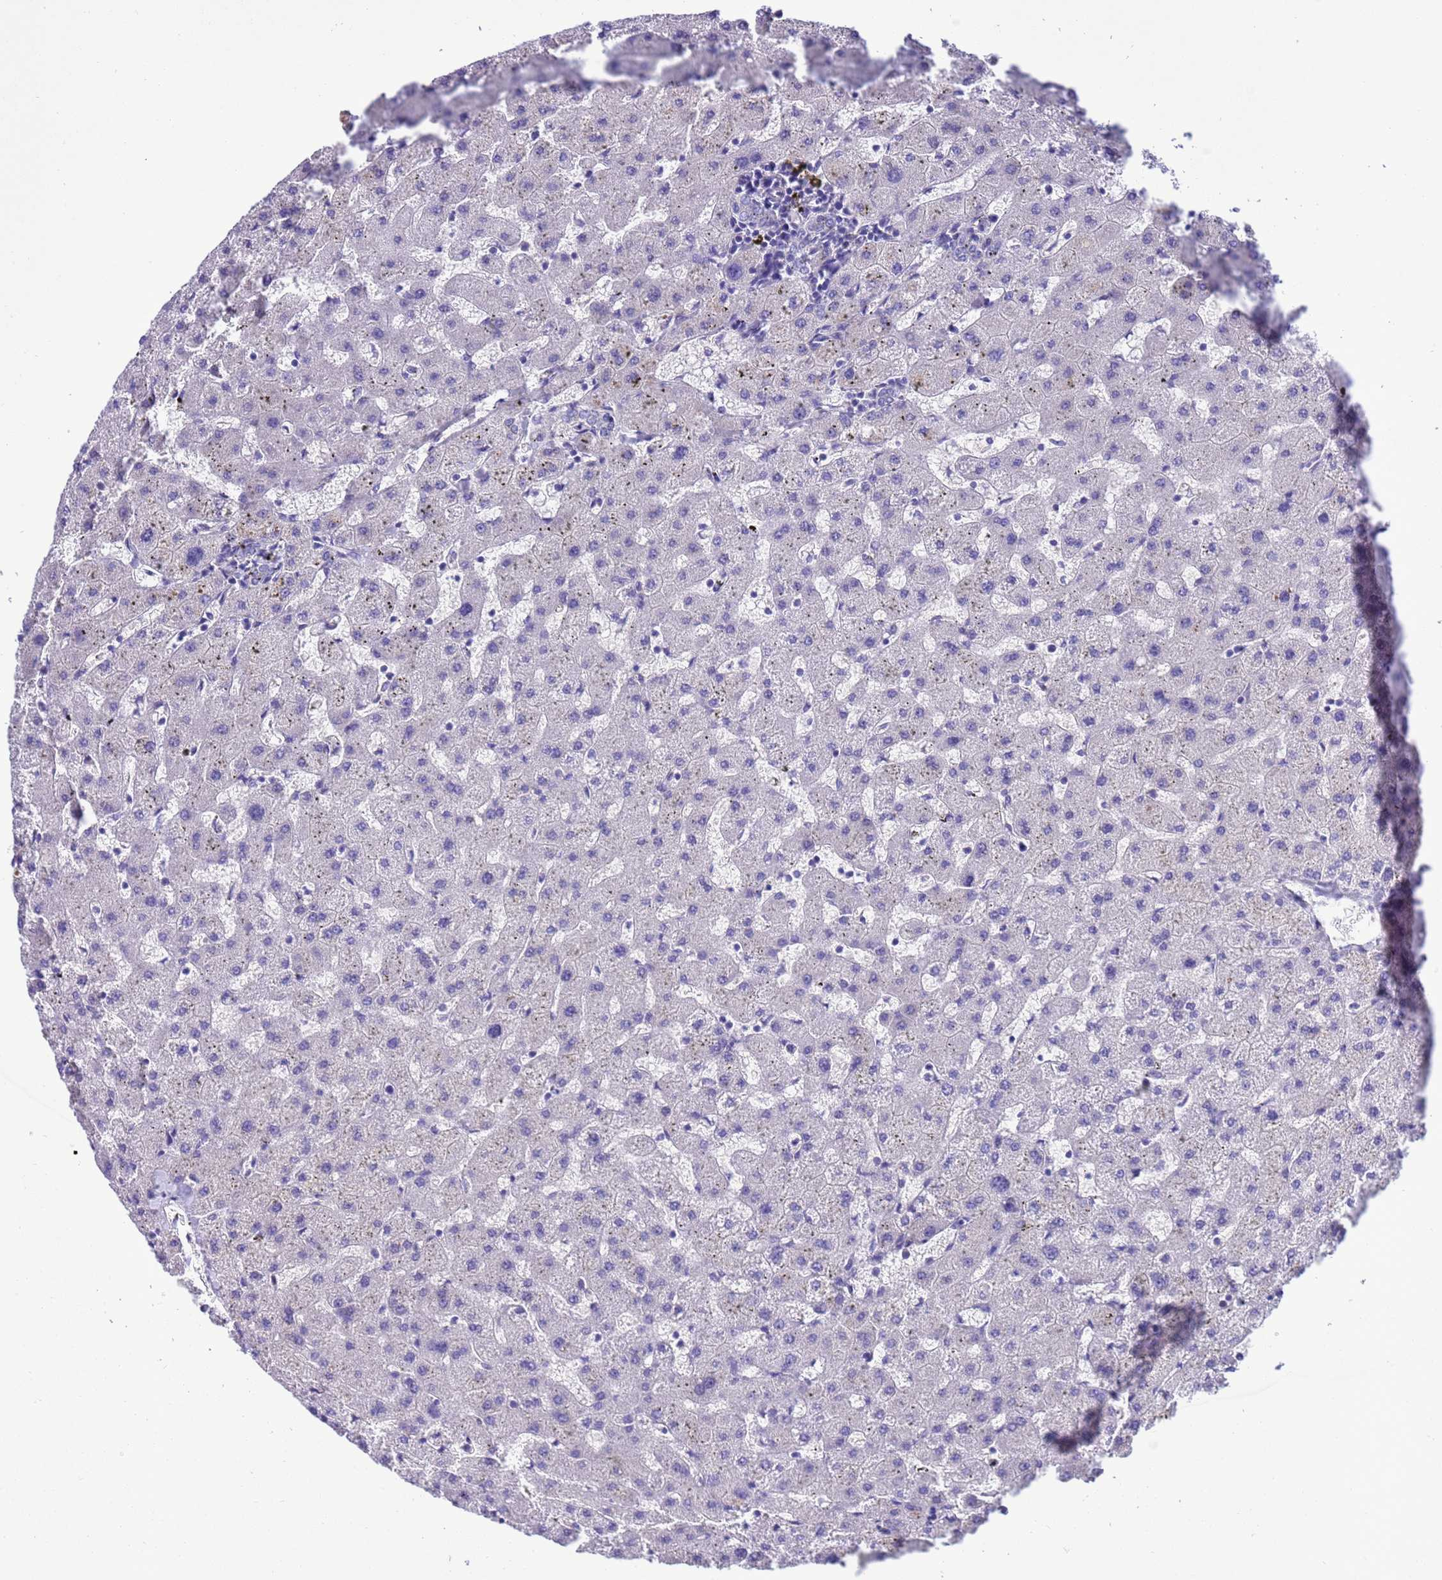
{"staining": {"intensity": "negative", "quantity": "none", "location": "none"}, "tissue": "liver", "cell_type": "Cholangiocytes", "image_type": "normal", "snomed": [{"axis": "morphology", "description": "Normal tissue, NOS"}, {"axis": "topography", "description": "Liver"}], "caption": "Immunohistochemistry photomicrograph of unremarkable liver: human liver stained with DAB (3,3'-diaminobenzidine) exhibits no significant protein positivity in cholangiocytes.", "gene": "RABEP2", "patient": {"sex": "female", "age": 63}}